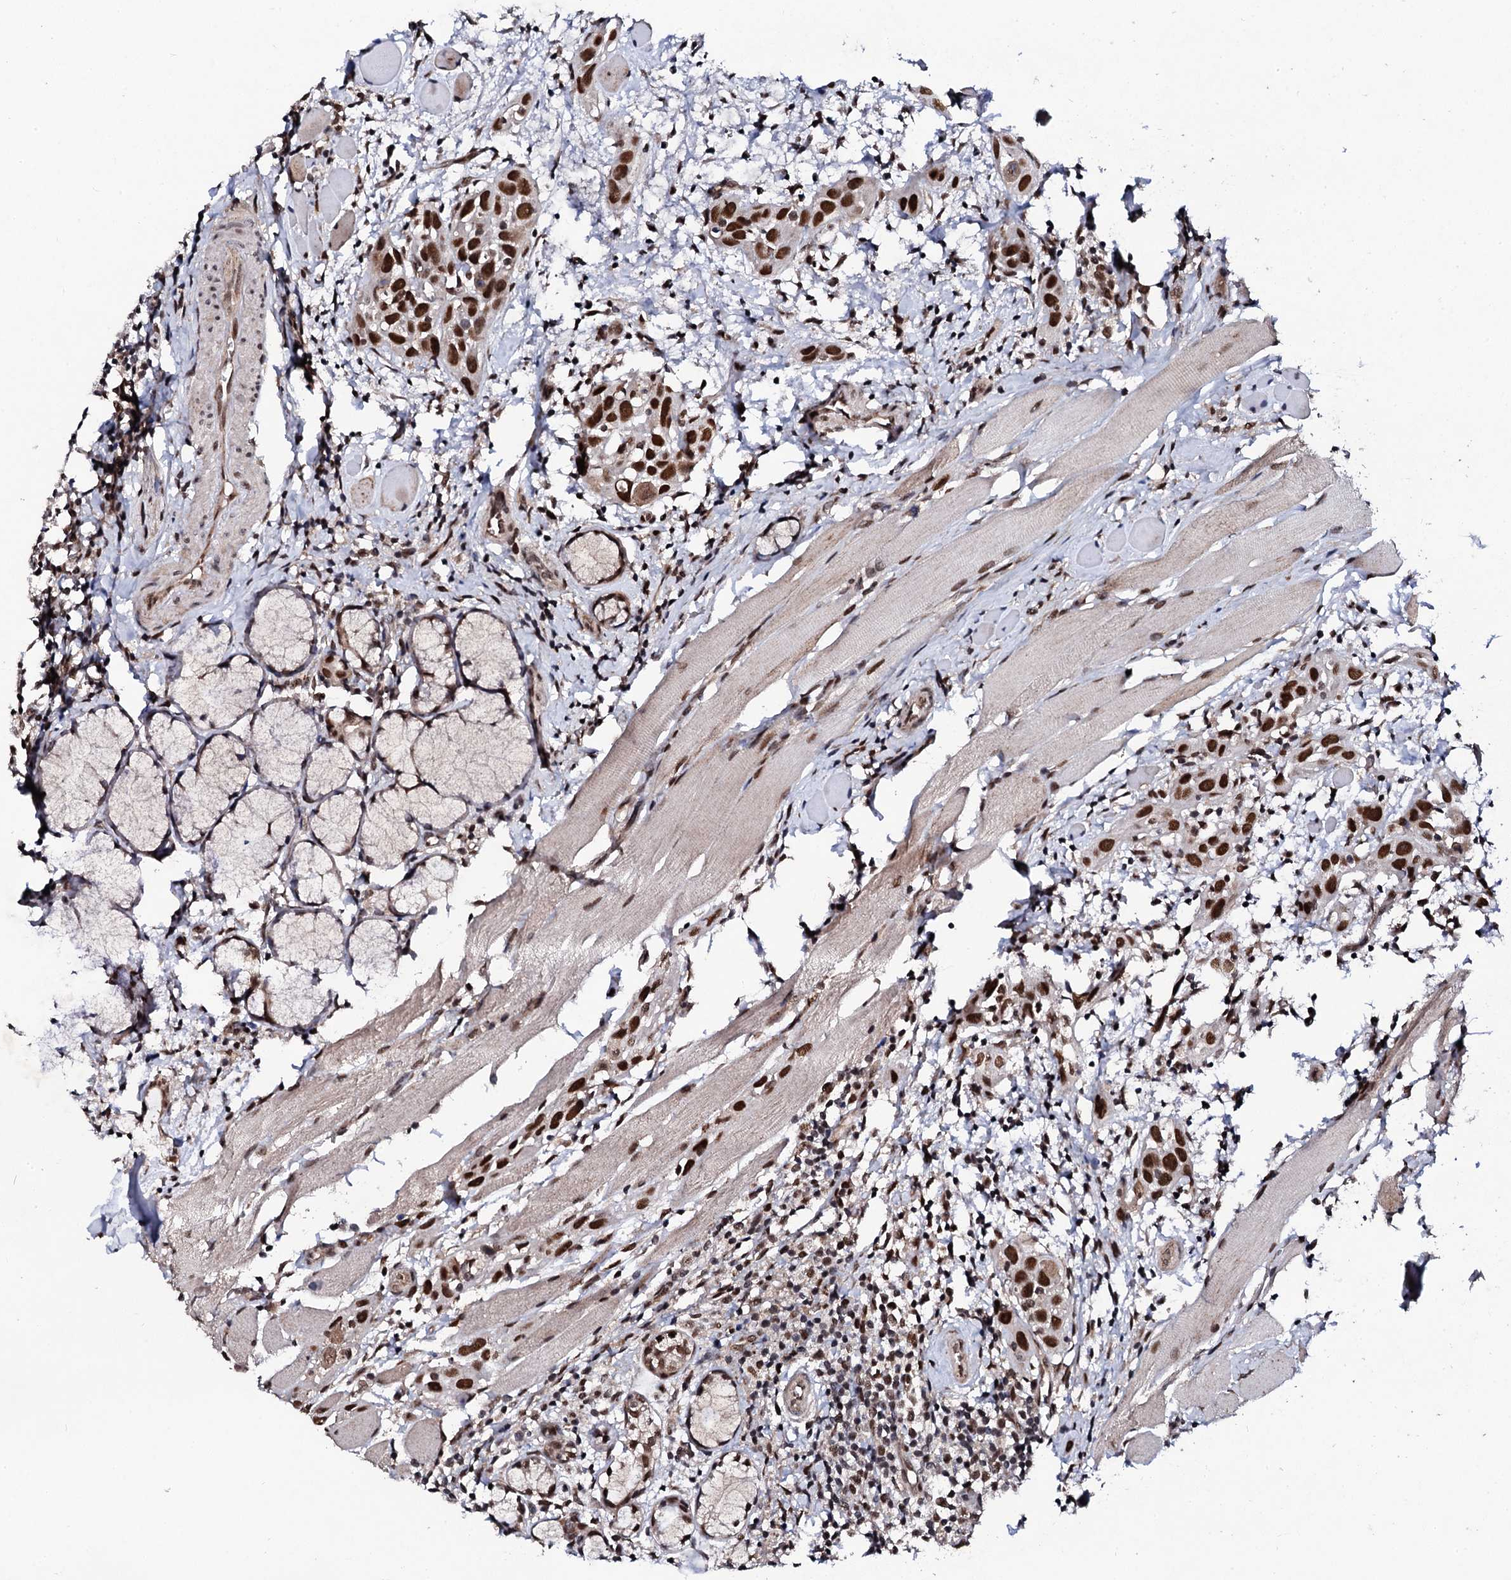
{"staining": {"intensity": "strong", "quantity": ">75%", "location": "nuclear"}, "tissue": "head and neck cancer", "cell_type": "Tumor cells", "image_type": "cancer", "snomed": [{"axis": "morphology", "description": "Squamous cell carcinoma, NOS"}, {"axis": "topography", "description": "Oral tissue"}, {"axis": "topography", "description": "Head-Neck"}], "caption": "IHC histopathology image of neoplastic tissue: head and neck cancer (squamous cell carcinoma) stained using immunohistochemistry (IHC) reveals high levels of strong protein expression localized specifically in the nuclear of tumor cells, appearing as a nuclear brown color.", "gene": "CSTF3", "patient": {"sex": "female", "age": 50}}